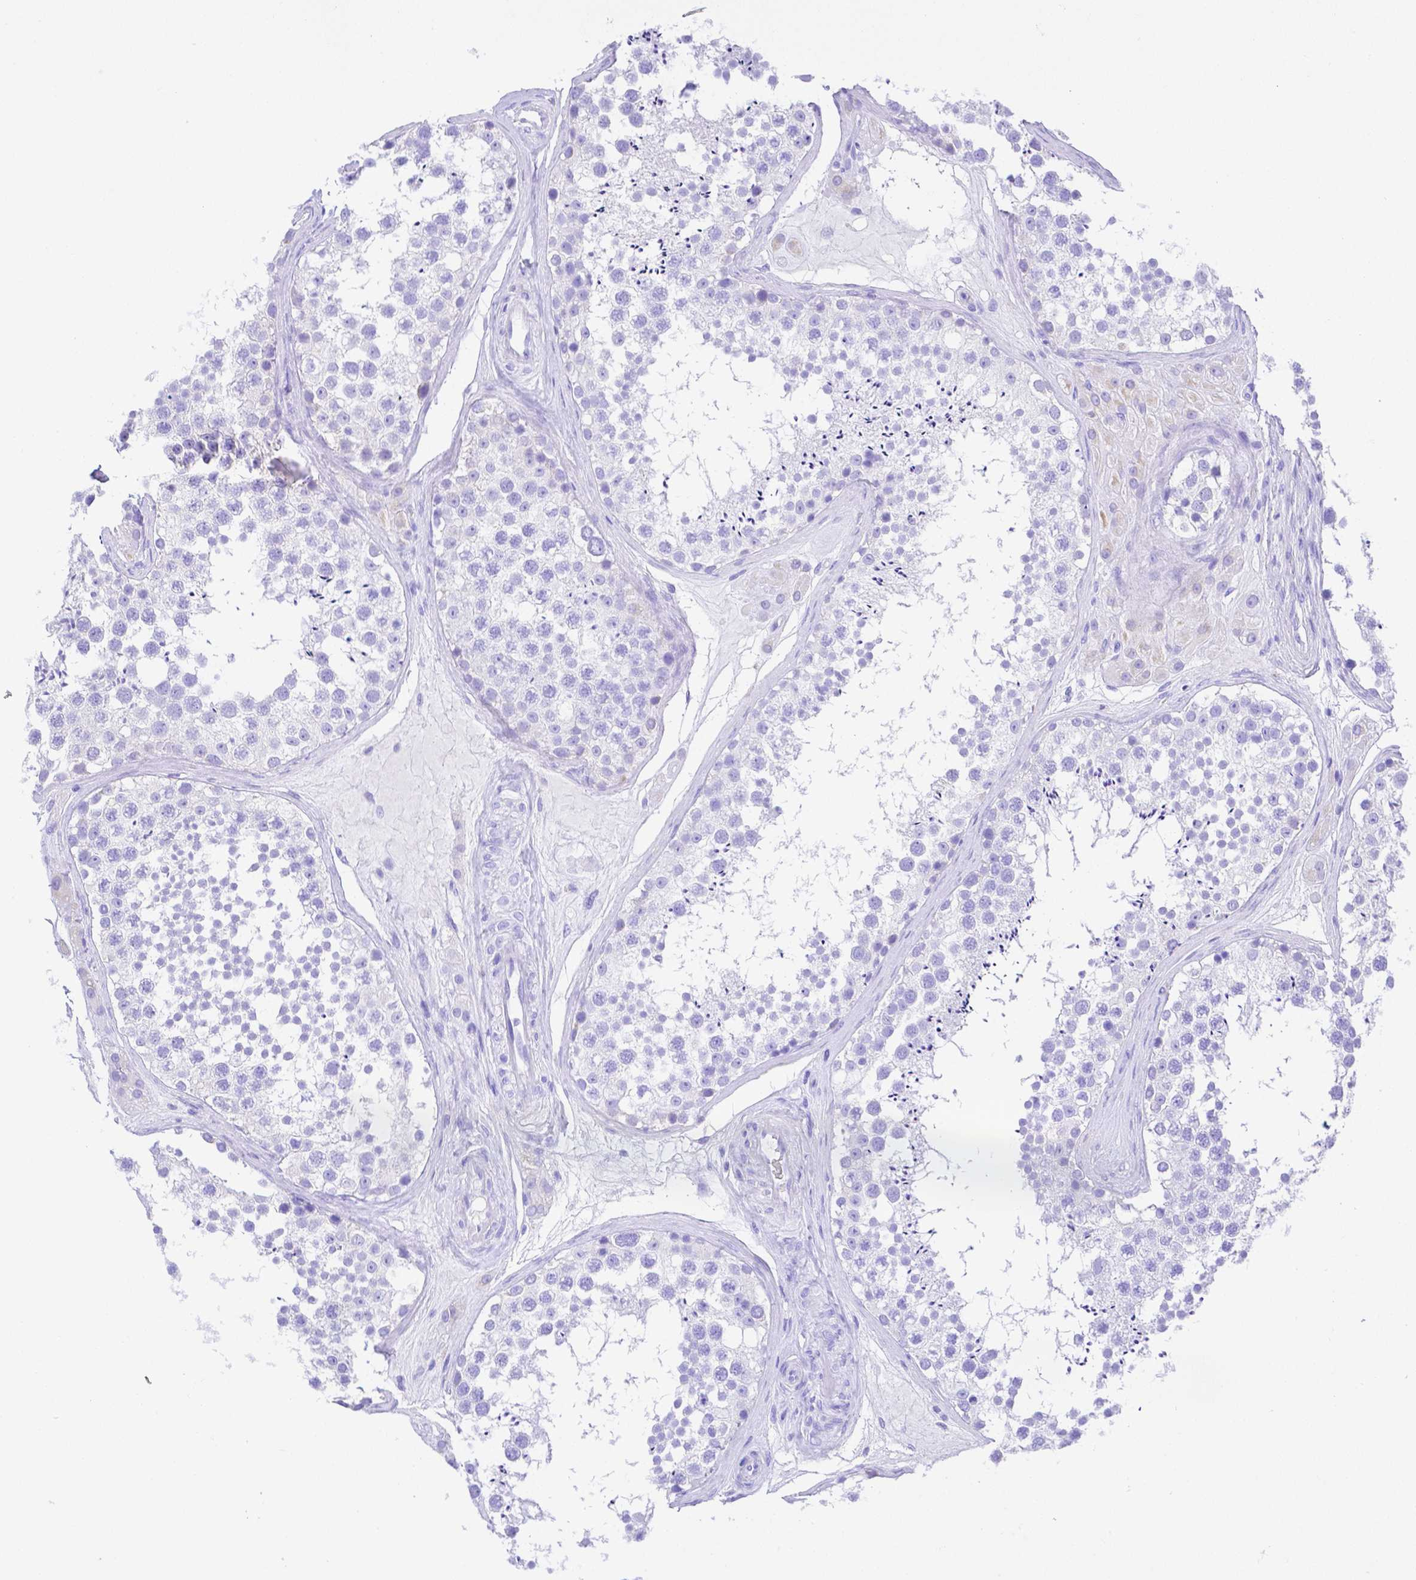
{"staining": {"intensity": "negative", "quantity": "none", "location": "none"}, "tissue": "testis", "cell_type": "Cells in seminiferous ducts", "image_type": "normal", "snomed": [{"axis": "morphology", "description": "Normal tissue, NOS"}, {"axis": "topography", "description": "Testis"}], "caption": "Cells in seminiferous ducts are negative for protein expression in normal human testis. (DAB IHC with hematoxylin counter stain).", "gene": "SMR3A", "patient": {"sex": "male", "age": 41}}